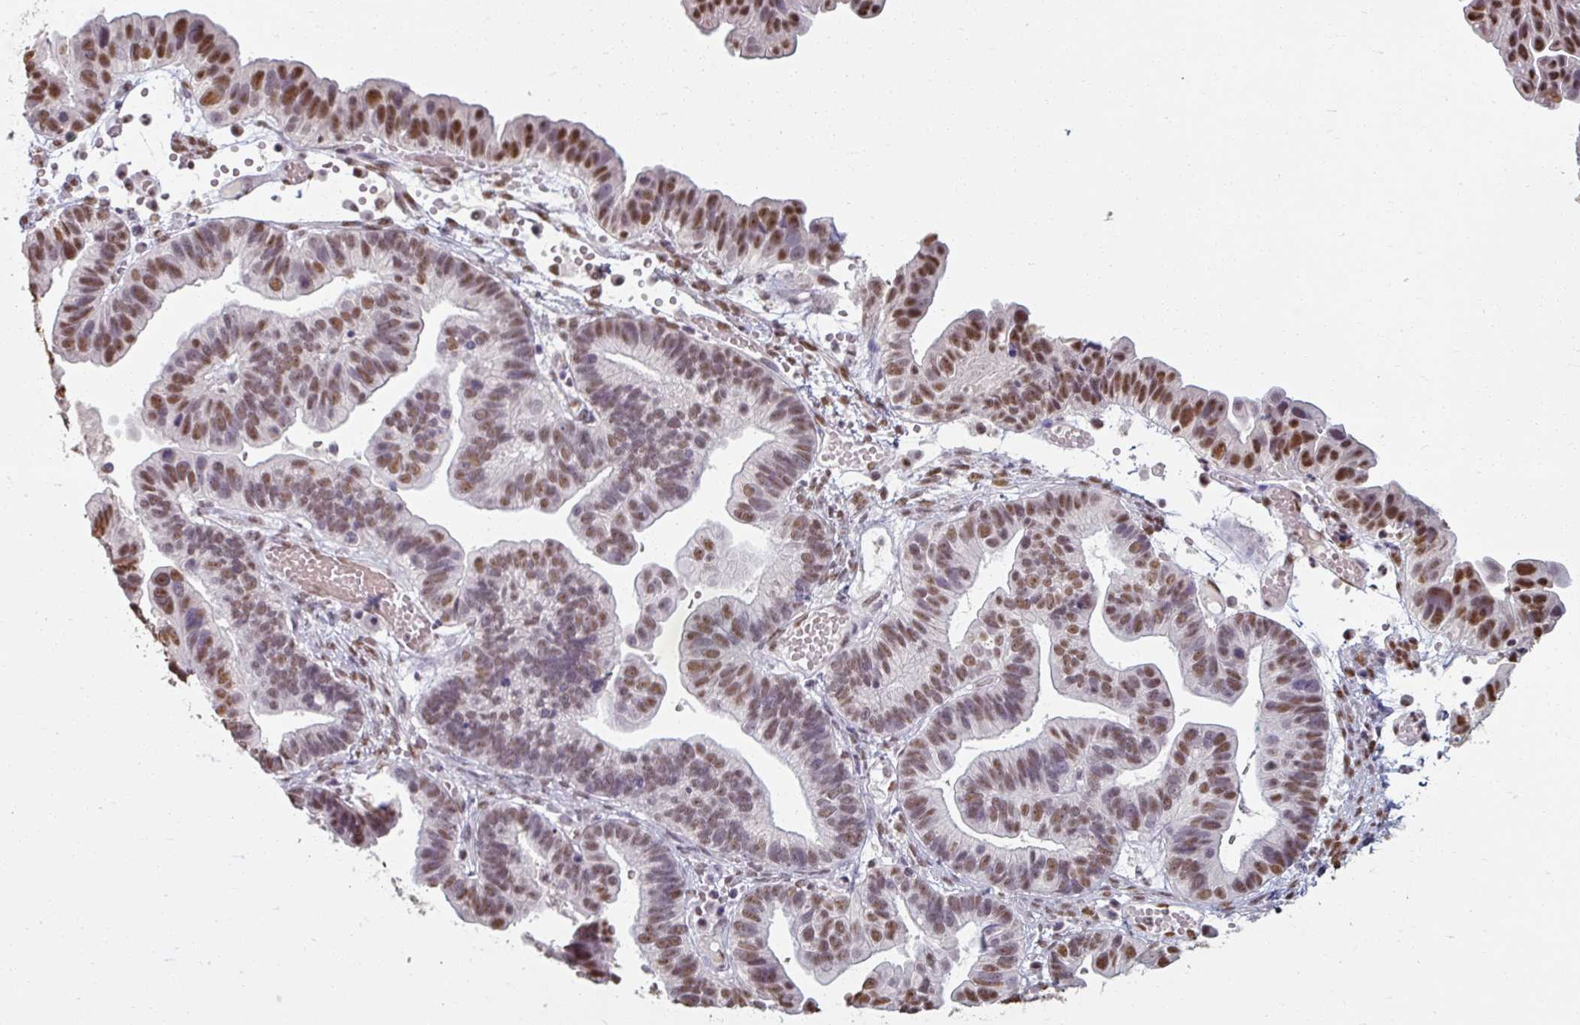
{"staining": {"intensity": "moderate", "quantity": ">75%", "location": "nuclear"}, "tissue": "ovarian cancer", "cell_type": "Tumor cells", "image_type": "cancer", "snomed": [{"axis": "morphology", "description": "Cystadenocarcinoma, serous, NOS"}, {"axis": "topography", "description": "Ovary"}], "caption": "Immunohistochemical staining of ovarian serous cystadenocarcinoma exhibits medium levels of moderate nuclear positivity in about >75% of tumor cells.", "gene": "ZFTRAF1", "patient": {"sex": "female", "age": 56}}